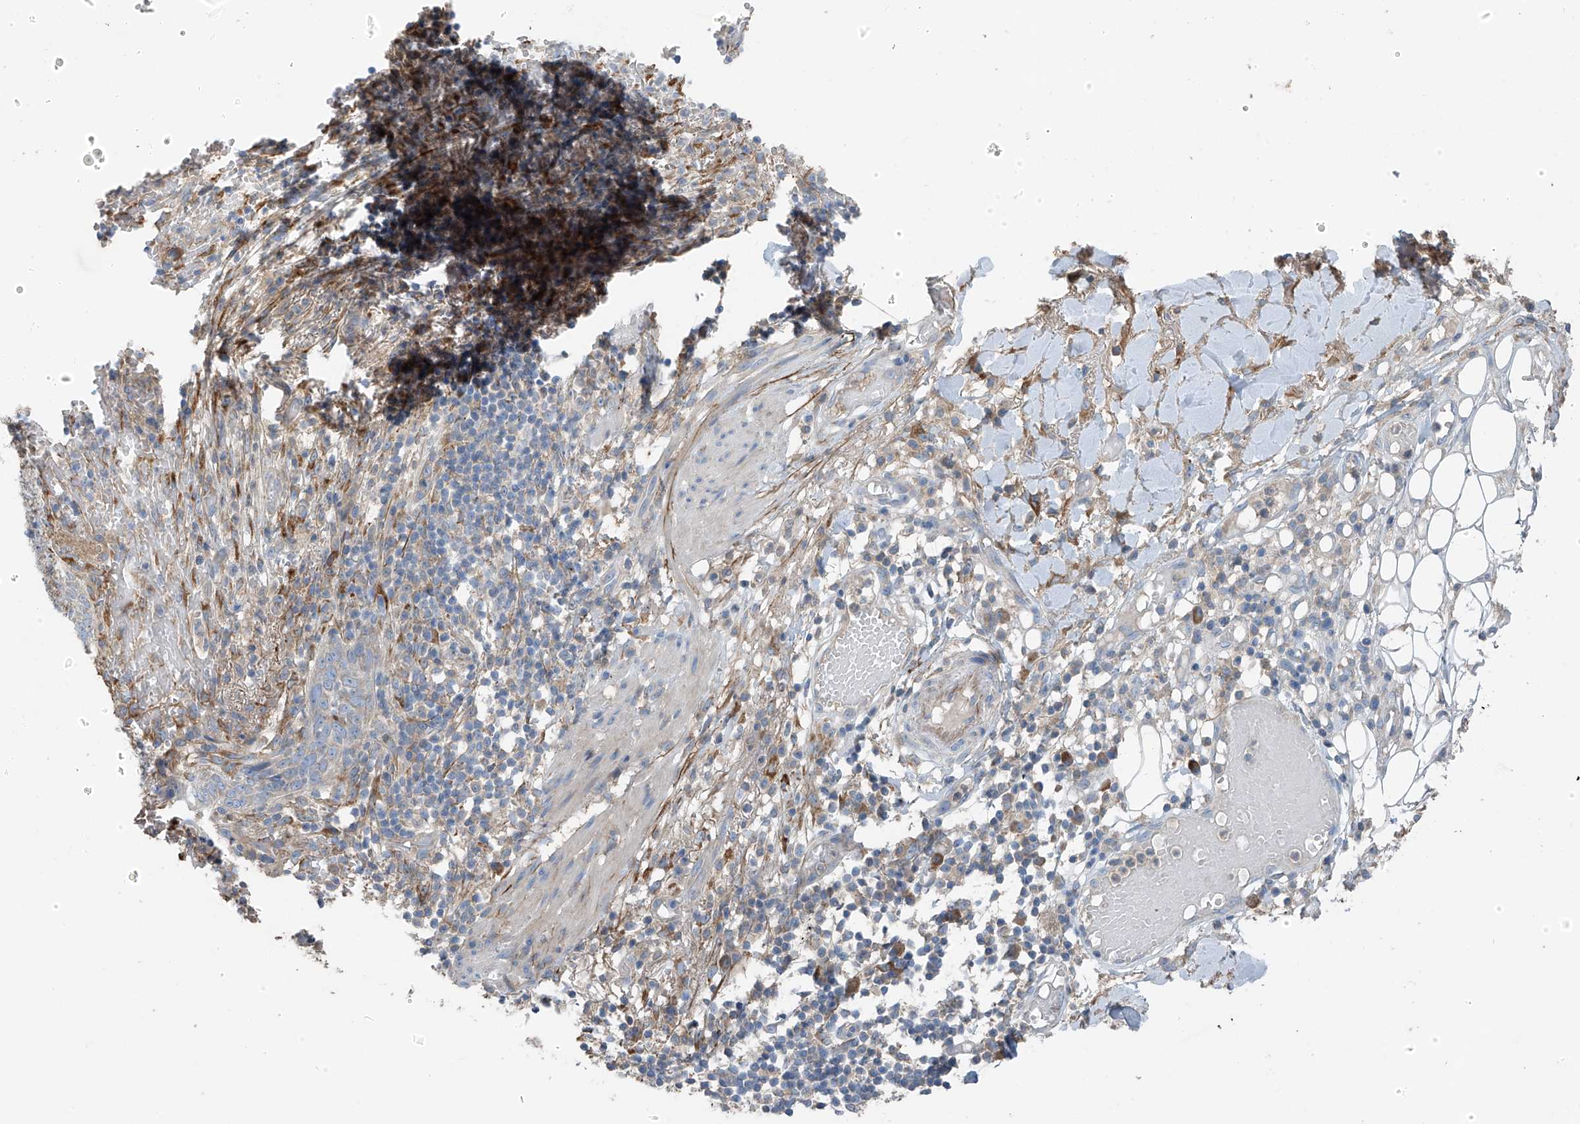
{"staining": {"intensity": "negative", "quantity": "none", "location": "none"}, "tissue": "skin cancer", "cell_type": "Tumor cells", "image_type": "cancer", "snomed": [{"axis": "morphology", "description": "Normal tissue, NOS"}, {"axis": "morphology", "description": "Basal cell carcinoma"}, {"axis": "topography", "description": "Skin"}], "caption": "A high-resolution photomicrograph shows IHC staining of basal cell carcinoma (skin), which exhibits no significant expression in tumor cells.", "gene": "GALNTL6", "patient": {"sex": "male", "age": 64}}